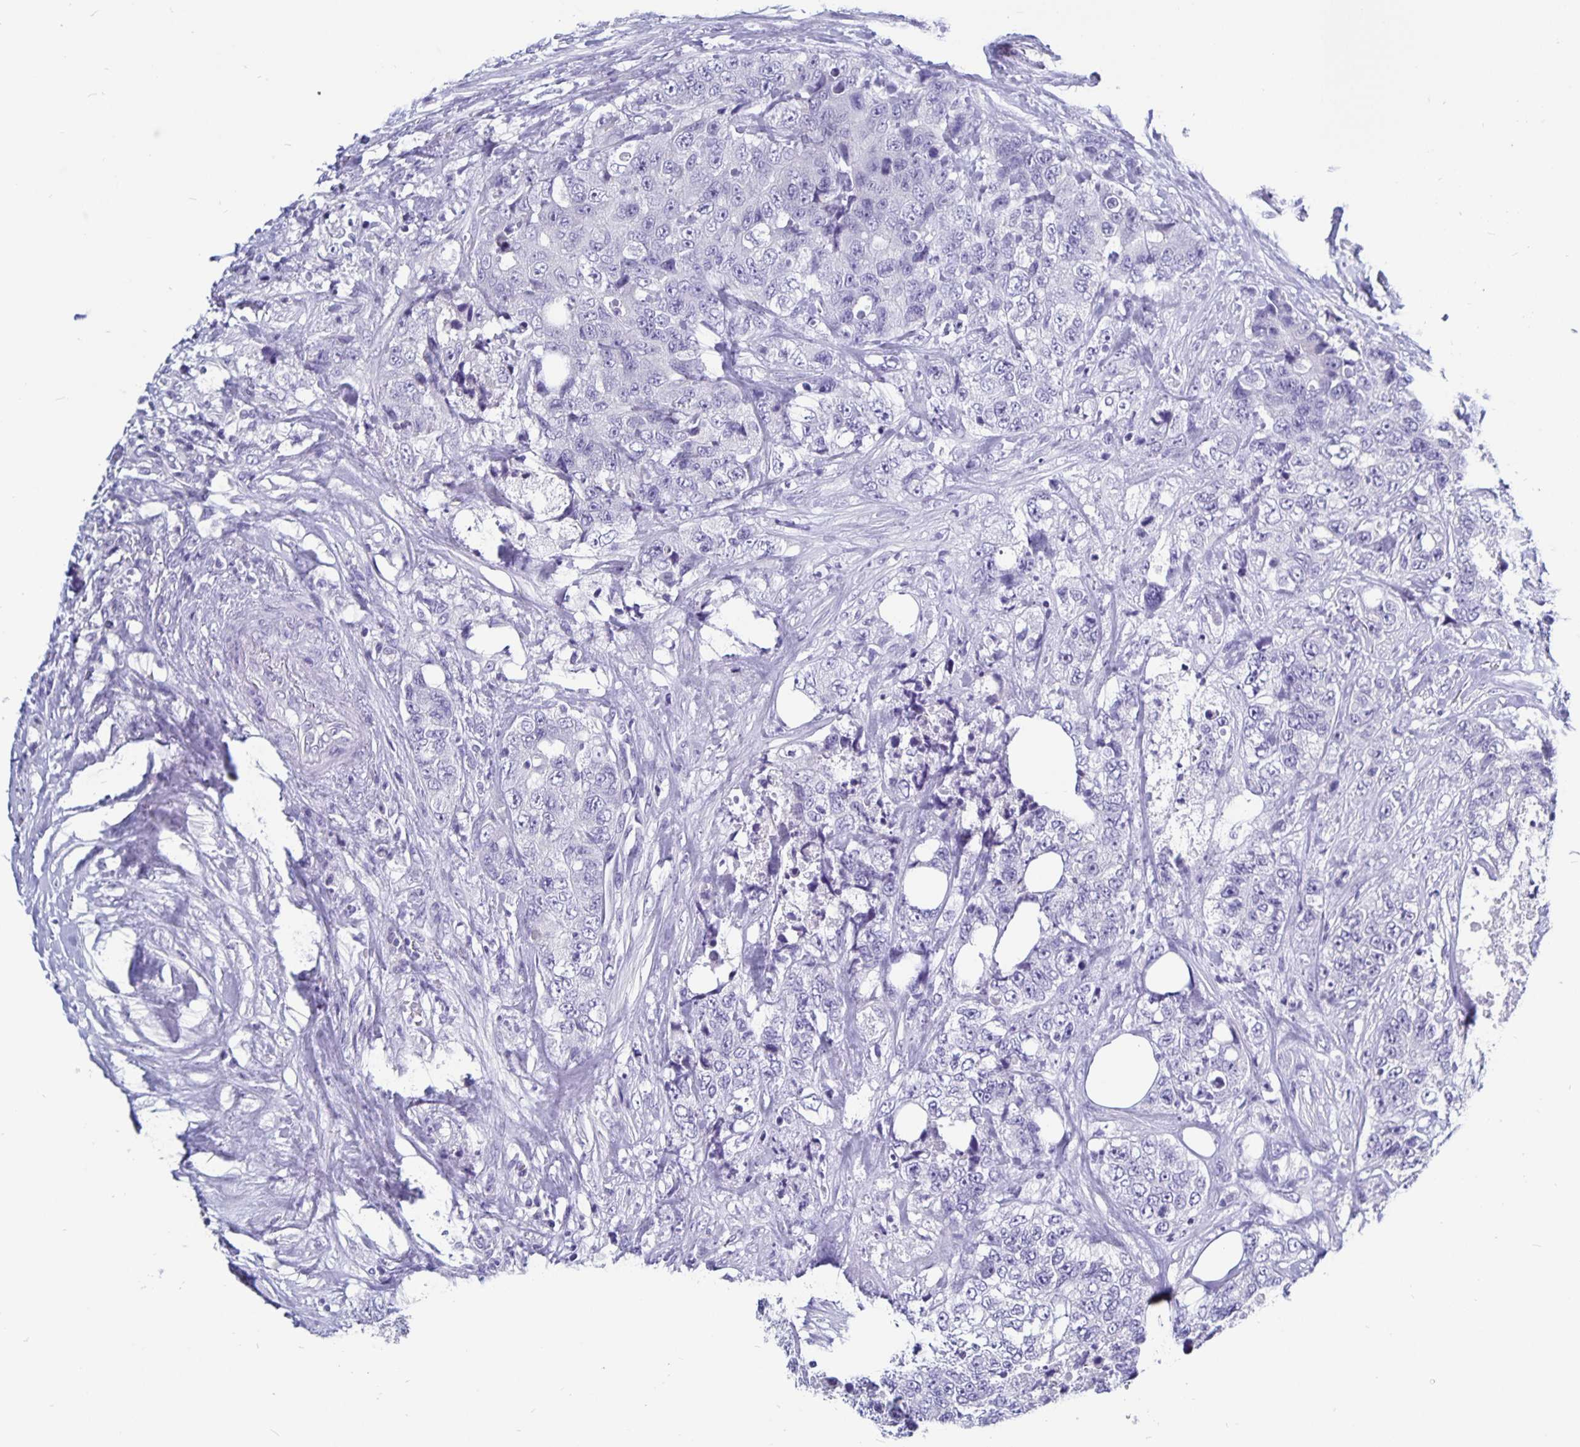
{"staining": {"intensity": "negative", "quantity": "none", "location": "none"}, "tissue": "urothelial cancer", "cell_type": "Tumor cells", "image_type": "cancer", "snomed": [{"axis": "morphology", "description": "Urothelial carcinoma, High grade"}, {"axis": "topography", "description": "Urinary bladder"}], "caption": "Urothelial cancer was stained to show a protein in brown. There is no significant expression in tumor cells. Nuclei are stained in blue.", "gene": "ODF3B", "patient": {"sex": "female", "age": 78}}